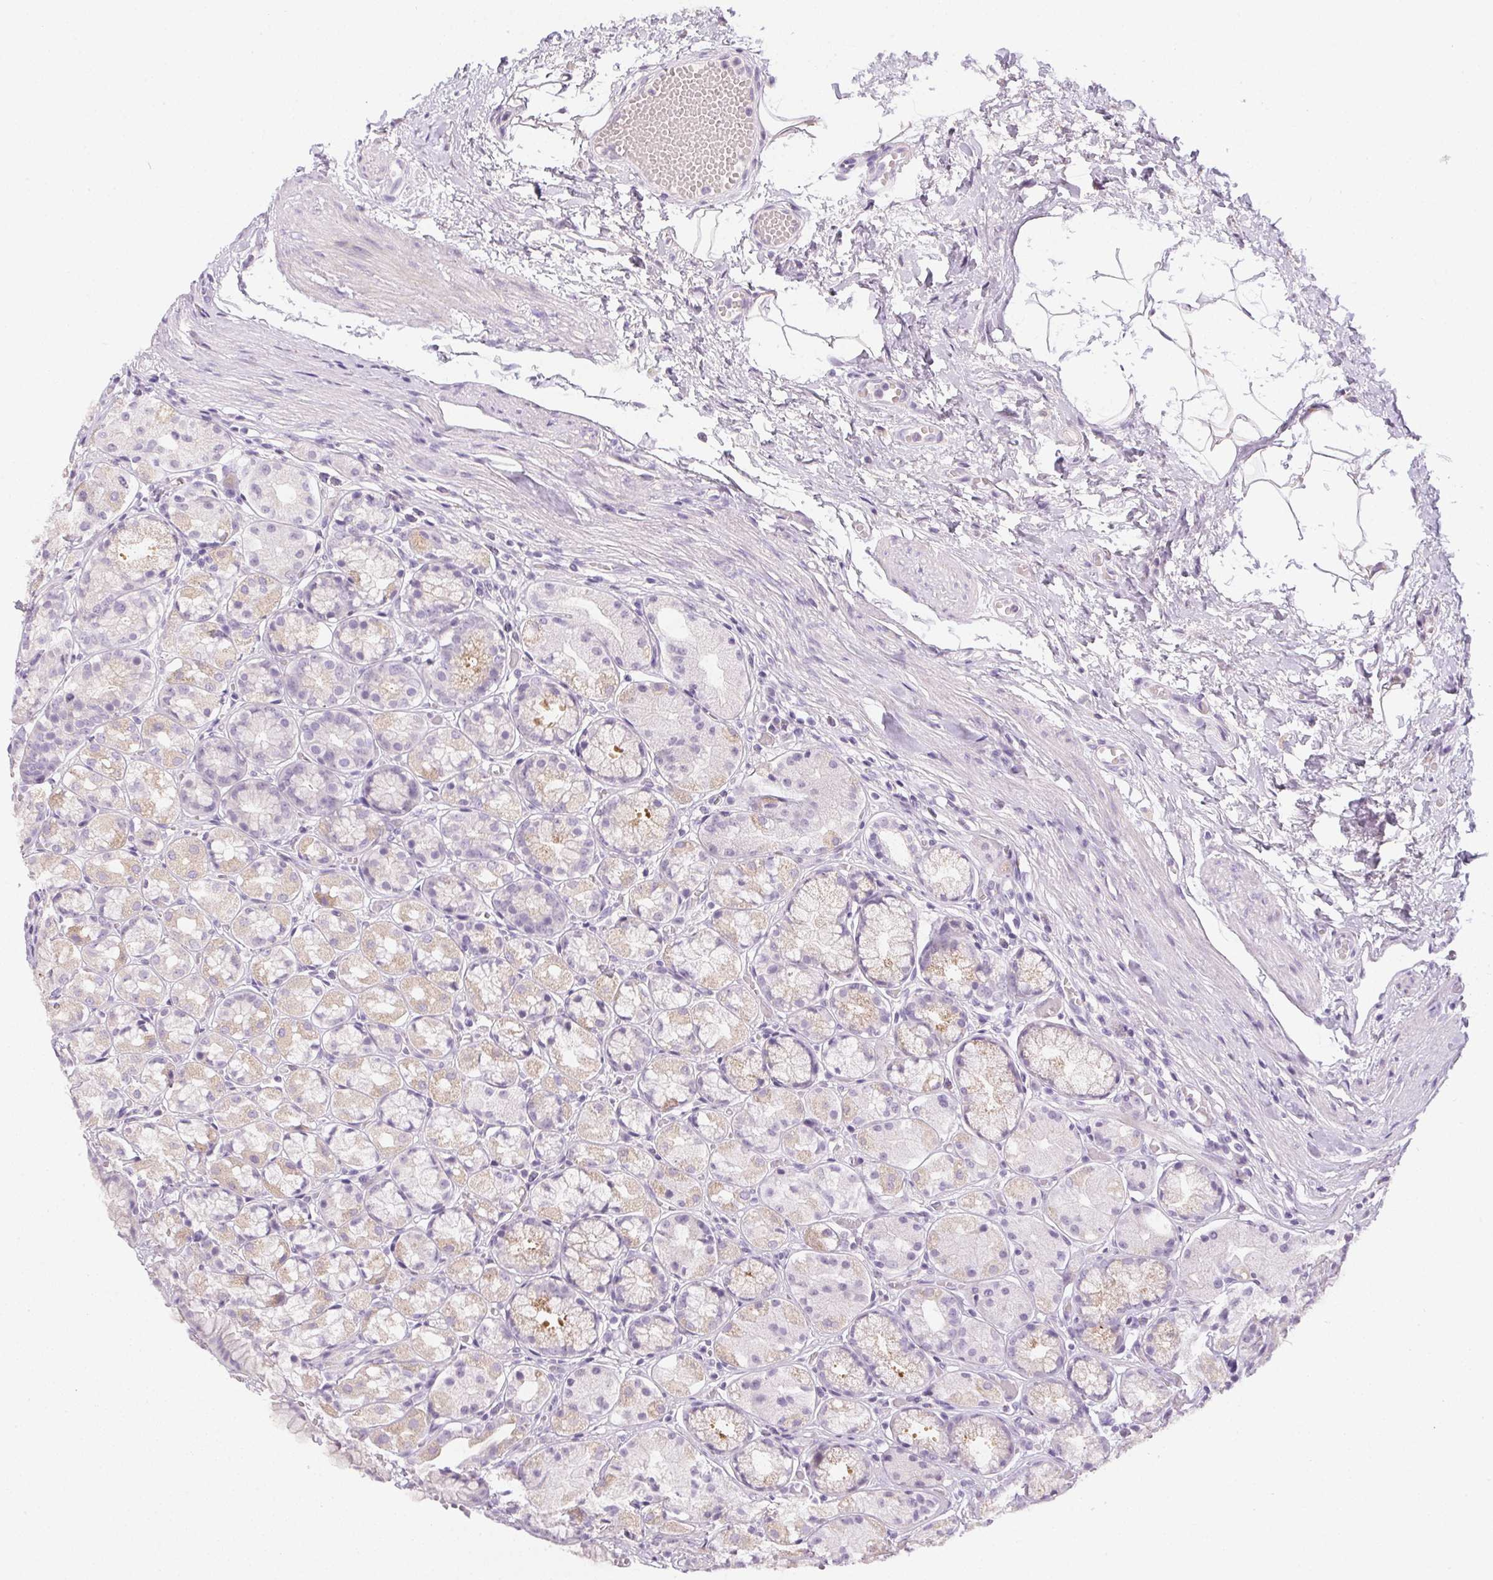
{"staining": {"intensity": "weak", "quantity": "<25%", "location": "cytoplasmic/membranous"}, "tissue": "stomach", "cell_type": "Glandular cells", "image_type": "normal", "snomed": [{"axis": "morphology", "description": "Normal tissue, NOS"}, {"axis": "topography", "description": "Stomach"}], "caption": "Glandular cells show no significant protein positivity in unremarkable stomach. (Brightfield microscopy of DAB (3,3'-diaminobenzidine) immunohistochemistry (IHC) at high magnification).", "gene": "GSDMC", "patient": {"sex": "male", "age": 70}}